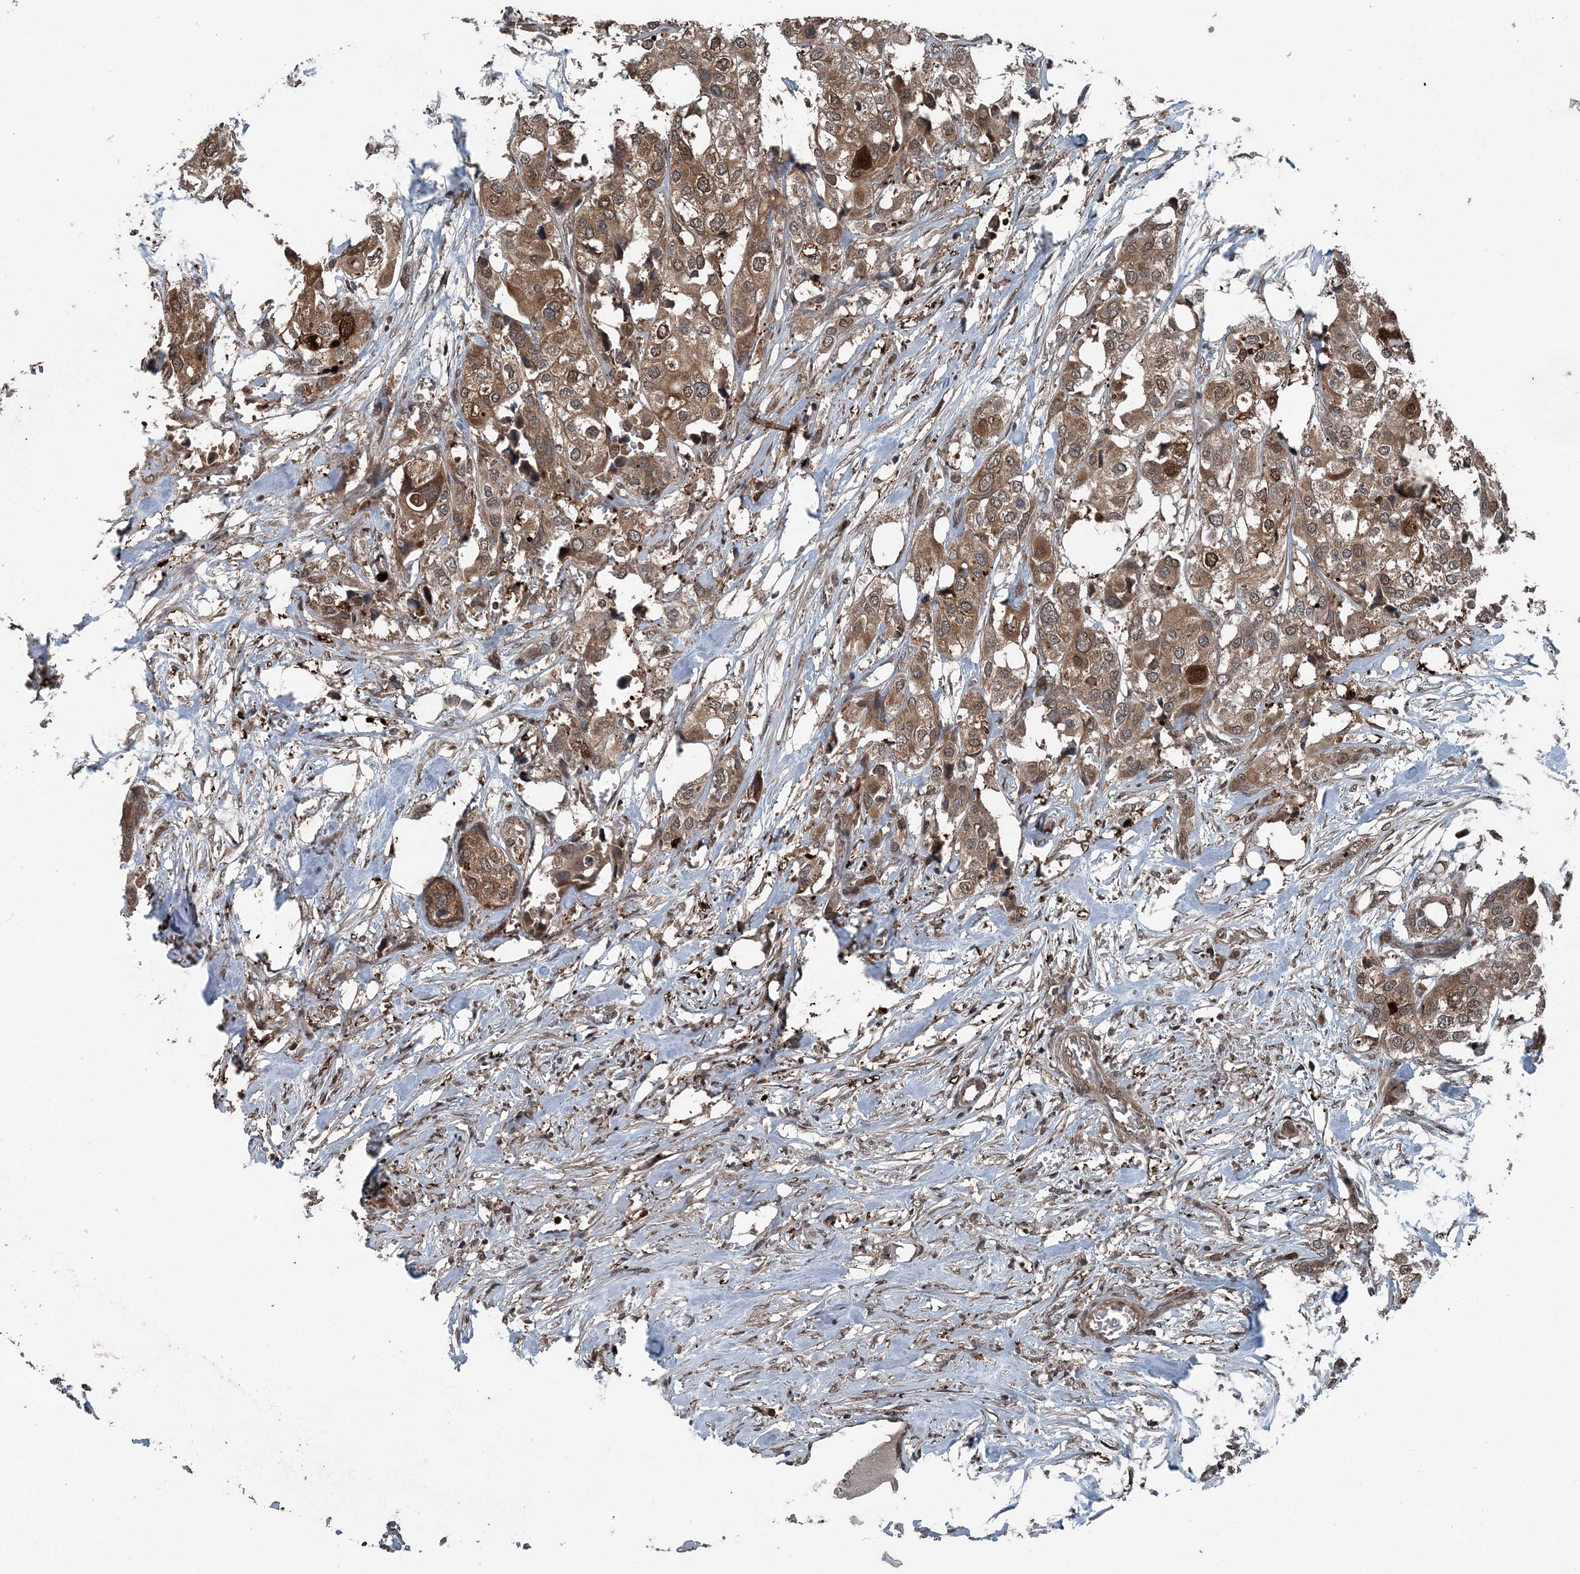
{"staining": {"intensity": "moderate", "quantity": ">75%", "location": "cytoplasmic/membranous"}, "tissue": "urothelial cancer", "cell_type": "Tumor cells", "image_type": "cancer", "snomed": [{"axis": "morphology", "description": "Urothelial carcinoma, High grade"}, {"axis": "topography", "description": "Urinary bladder"}], "caption": "This photomicrograph reveals immunohistochemistry staining of human urothelial carcinoma (high-grade), with medium moderate cytoplasmic/membranous staining in approximately >75% of tumor cells.", "gene": "CFL1", "patient": {"sex": "male", "age": 64}}